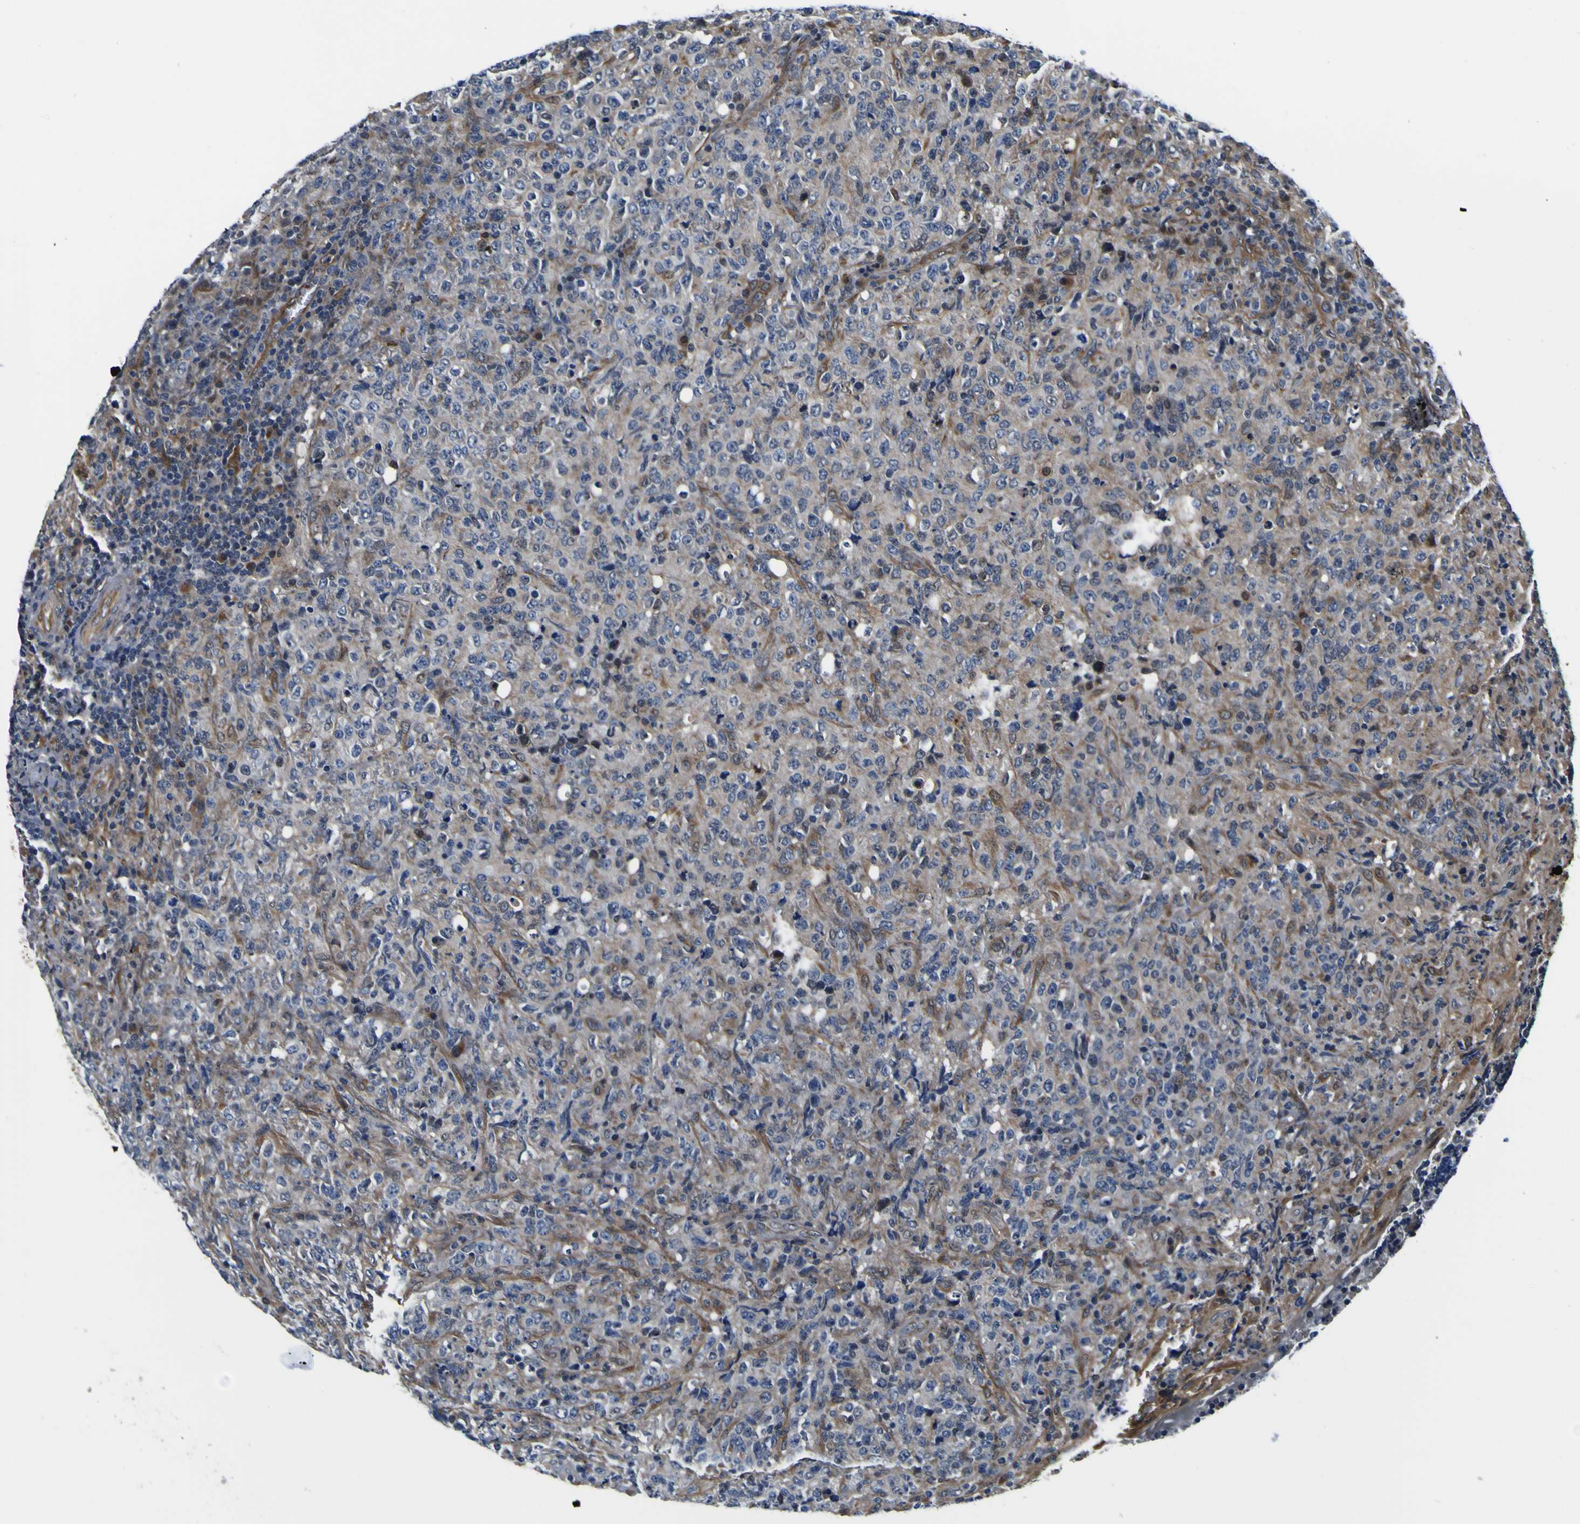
{"staining": {"intensity": "negative", "quantity": "none", "location": "none"}, "tissue": "lymphoma", "cell_type": "Tumor cells", "image_type": "cancer", "snomed": [{"axis": "morphology", "description": "Malignant lymphoma, non-Hodgkin's type, High grade"}, {"axis": "topography", "description": "Tonsil"}], "caption": "Human high-grade malignant lymphoma, non-Hodgkin's type stained for a protein using IHC shows no expression in tumor cells.", "gene": "POSTN", "patient": {"sex": "female", "age": 36}}